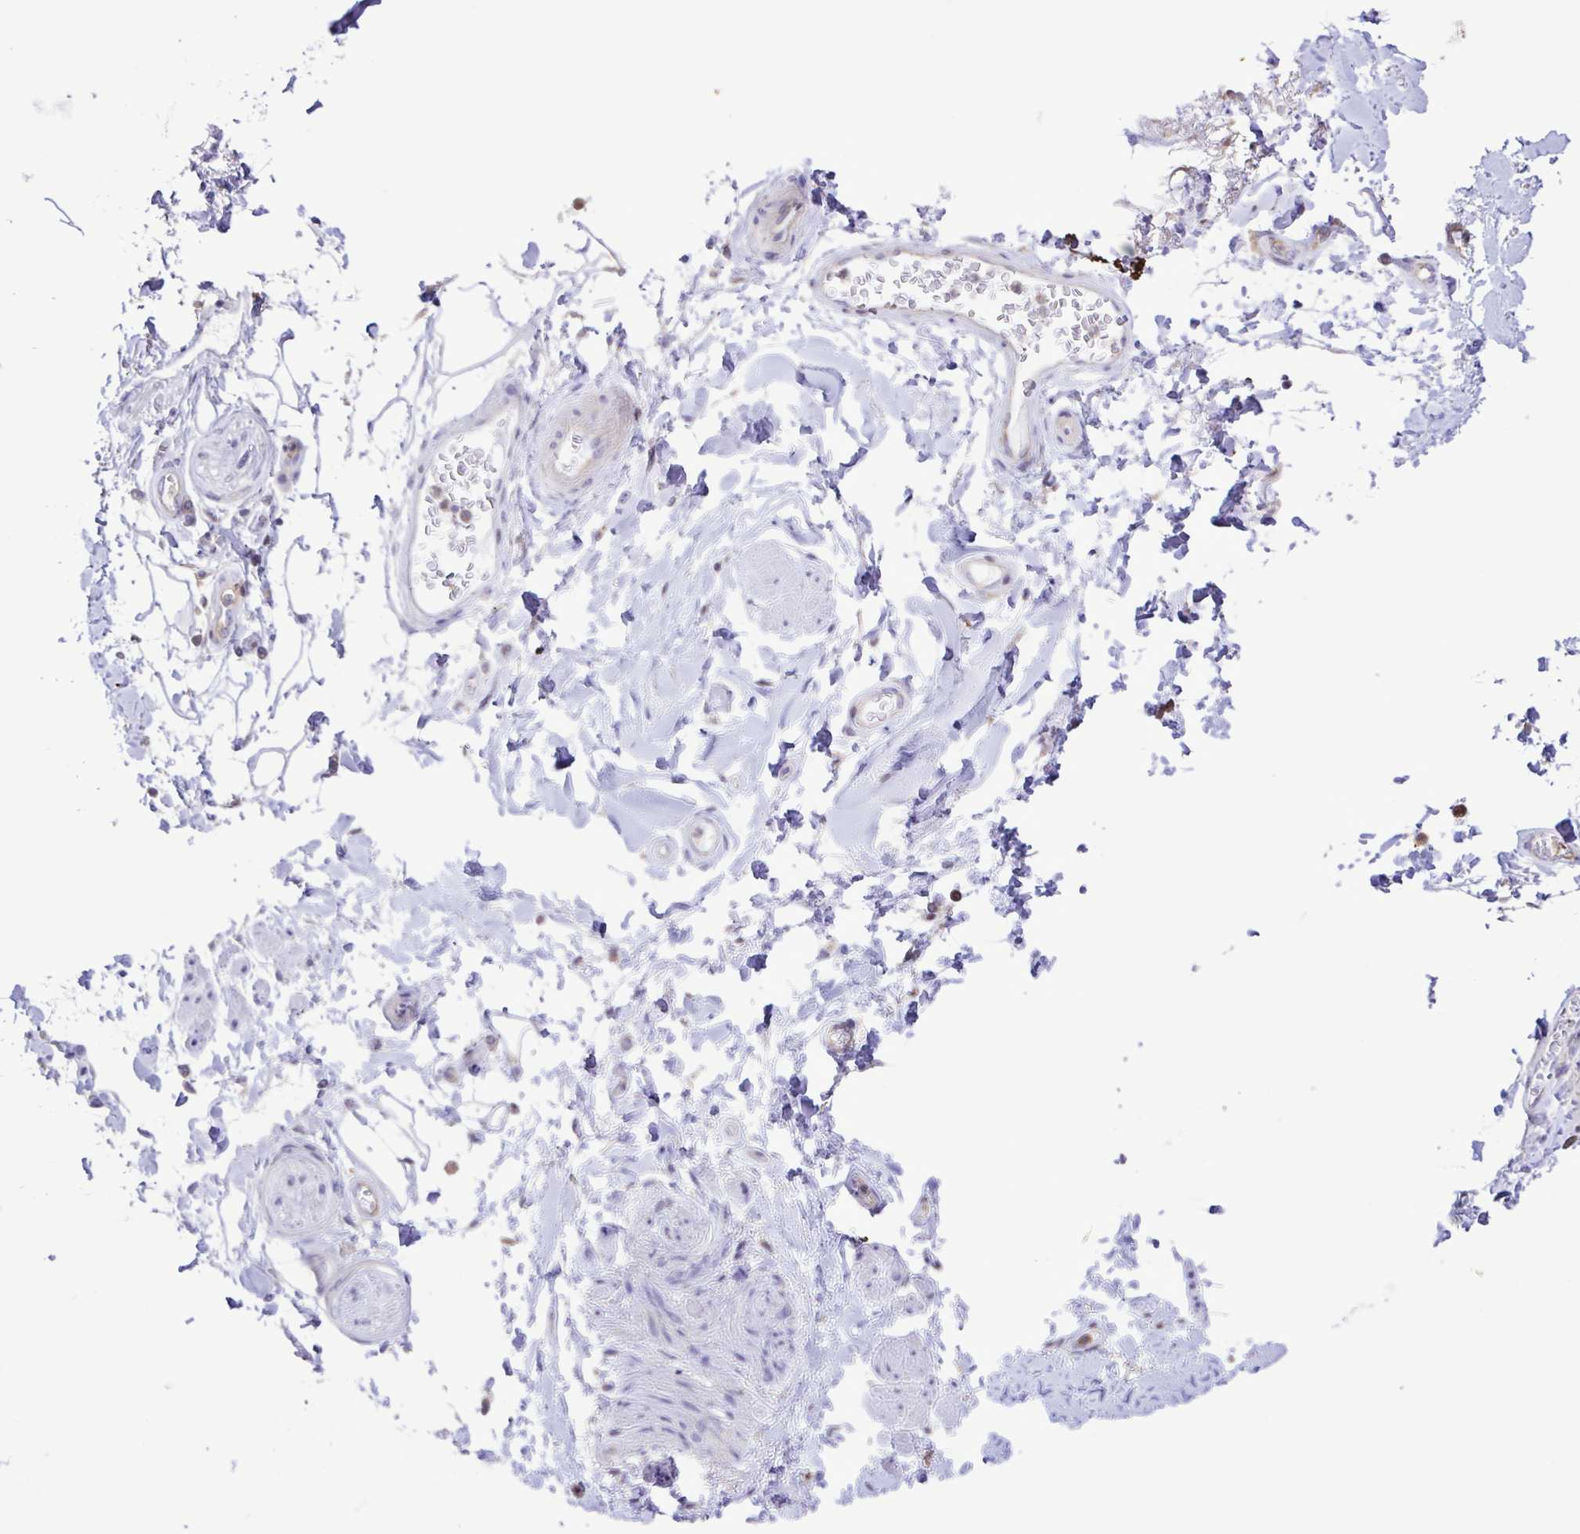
{"staining": {"intensity": "negative", "quantity": "none", "location": "none"}, "tissue": "adipose tissue", "cell_type": "Adipocytes", "image_type": "normal", "snomed": [{"axis": "morphology", "description": "Normal tissue, NOS"}, {"axis": "topography", "description": "Urinary bladder"}, {"axis": "topography", "description": "Peripheral nerve tissue"}], "caption": "IHC histopathology image of benign adipose tissue stained for a protein (brown), which demonstrates no positivity in adipocytes. The staining was performed using DAB (3,3'-diaminobenzidine) to visualize the protein expression in brown, while the nuclei were stained in blue with hematoxylin (Magnification: 20x).", "gene": "CYP17A1", "patient": {"sex": "female", "age": 60}}